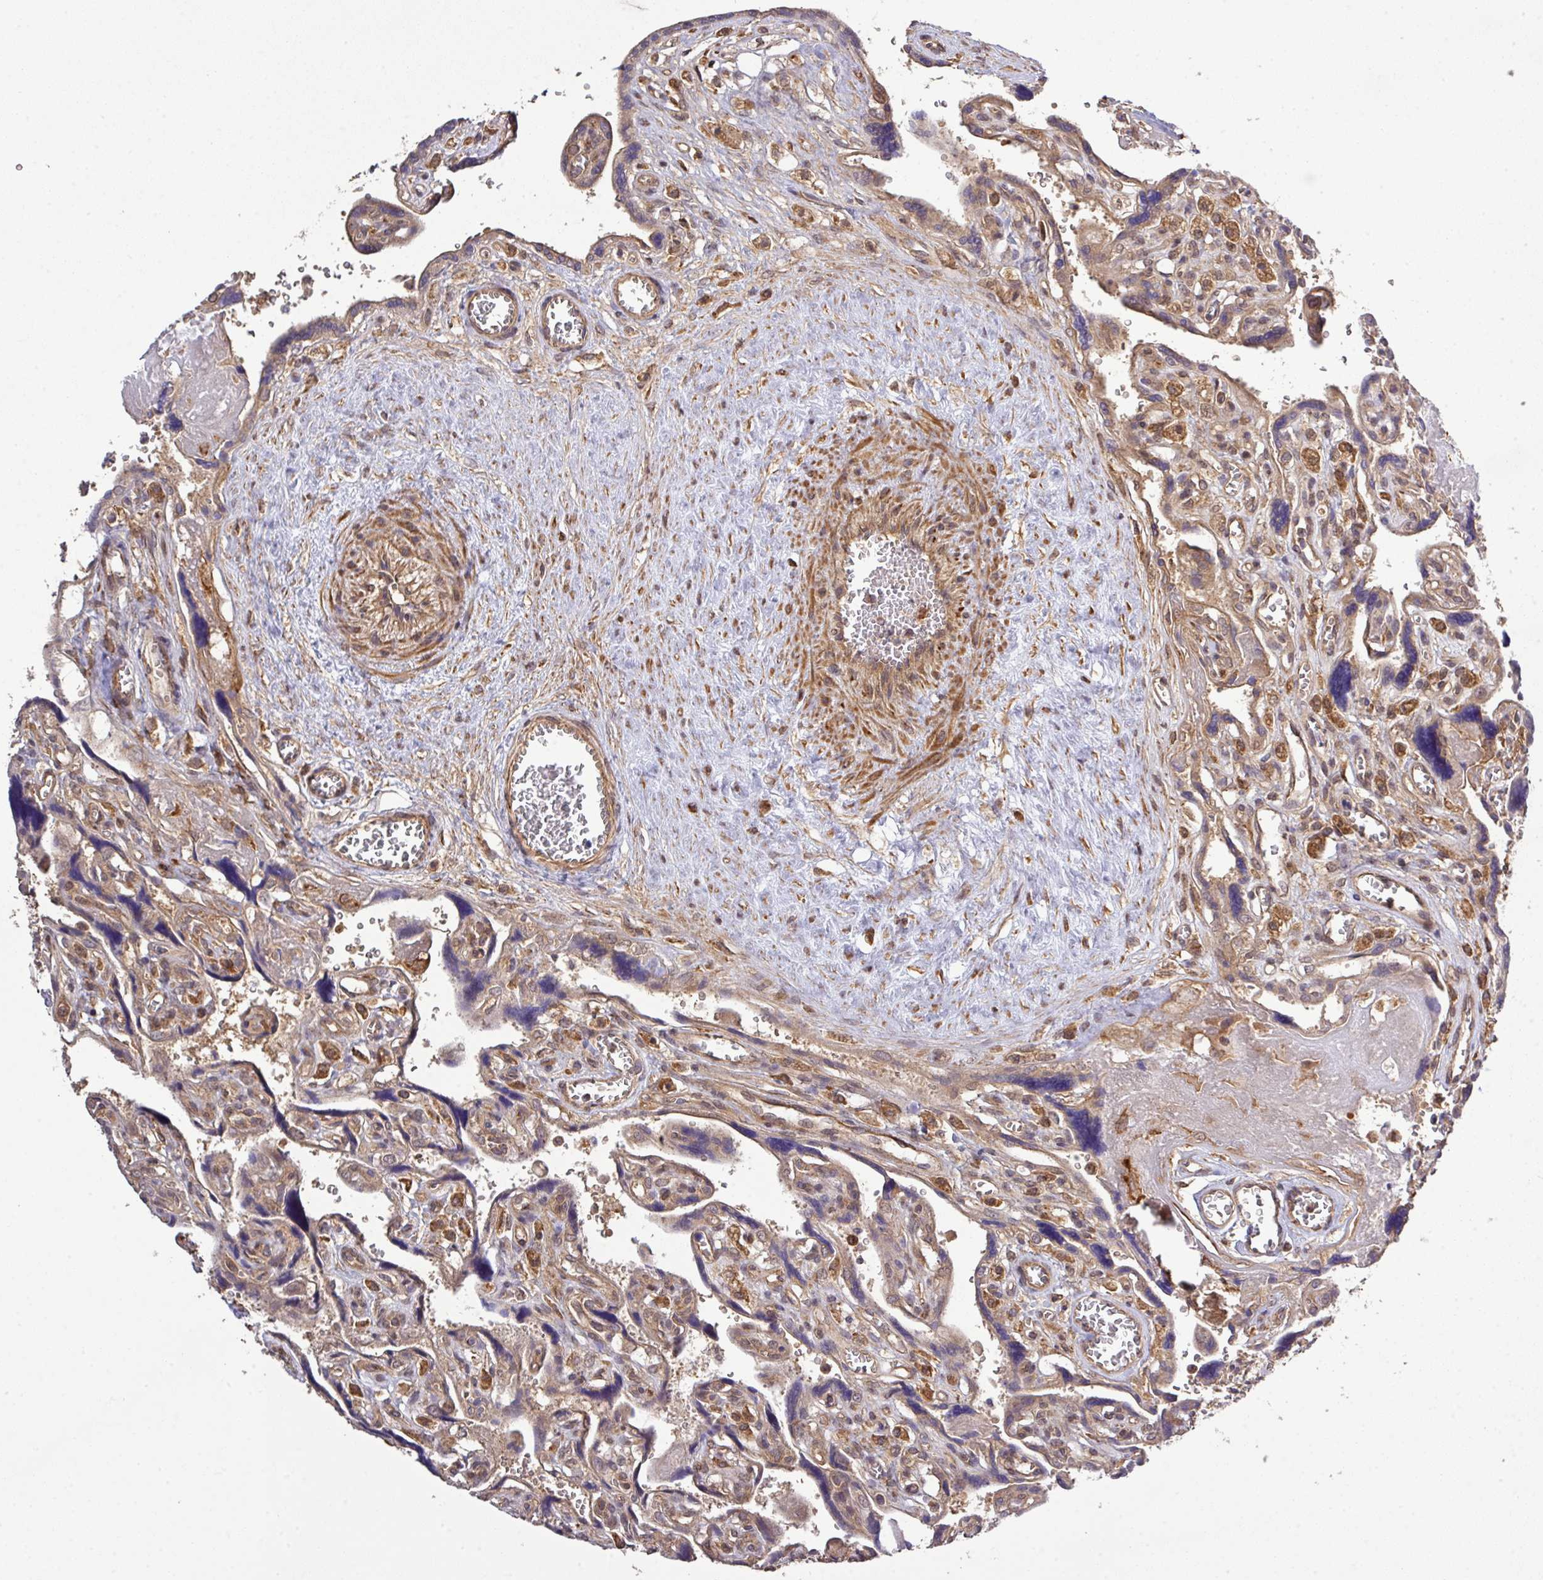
{"staining": {"intensity": "strong", "quantity": ">75%", "location": "cytoplasmic/membranous"}, "tissue": "placenta", "cell_type": "Decidual cells", "image_type": "normal", "snomed": [{"axis": "morphology", "description": "Normal tissue, NOS"}, {"axis": "topography", "description": "Placenta"}], "caption": "DAB immunohistochemical staining of unremarkable placenta exhibits strong cytoplasmic/membranous protein positivity in approximately >75% of decidual cells. (brown staining indicates protein expression, while blue staining denotes nuclei).", "gene": "ARPIN", "patient": {"sex": "female", "age": 39}}